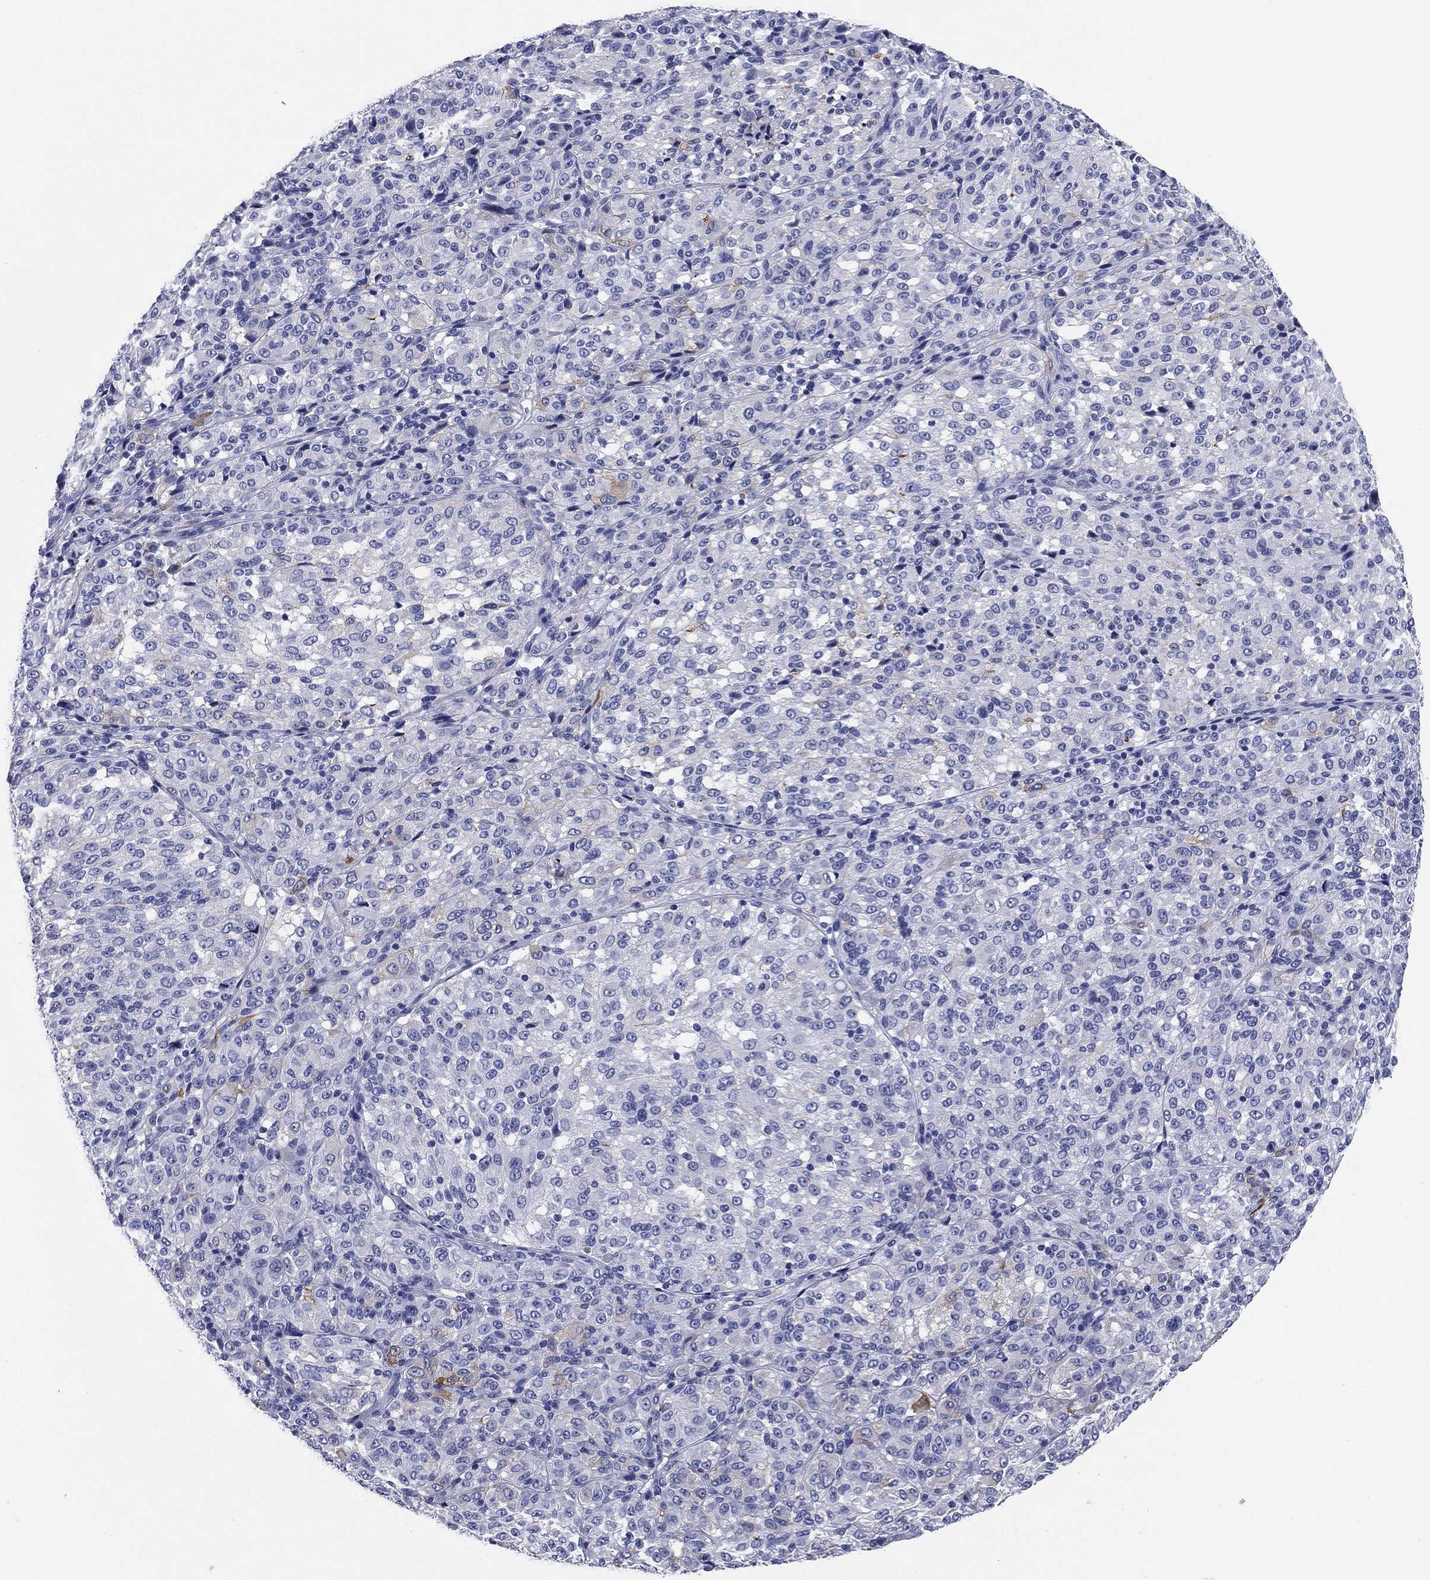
{"staining": {"intensity": "negative", "quantity": "none", "location": "none"}, "tissue": "melanoma", "cell_type": "Tumor cells", "image_type": "cancer", "snomed": [{"axis": "morphology", "description": "Malignant melanoma, Metastatic site"}, {"axis": "topography", "description": "Brain"}], "caption": "A photomicrograph of malignant melanoma (metastatic site) stained for a protein demonstrates no brown staining in tumor cells. (DAB IHC visualized using brightfield microscopy, high magnification).", "gene": "KCNH1", "patient": {"sex": "female", "age": 56}}